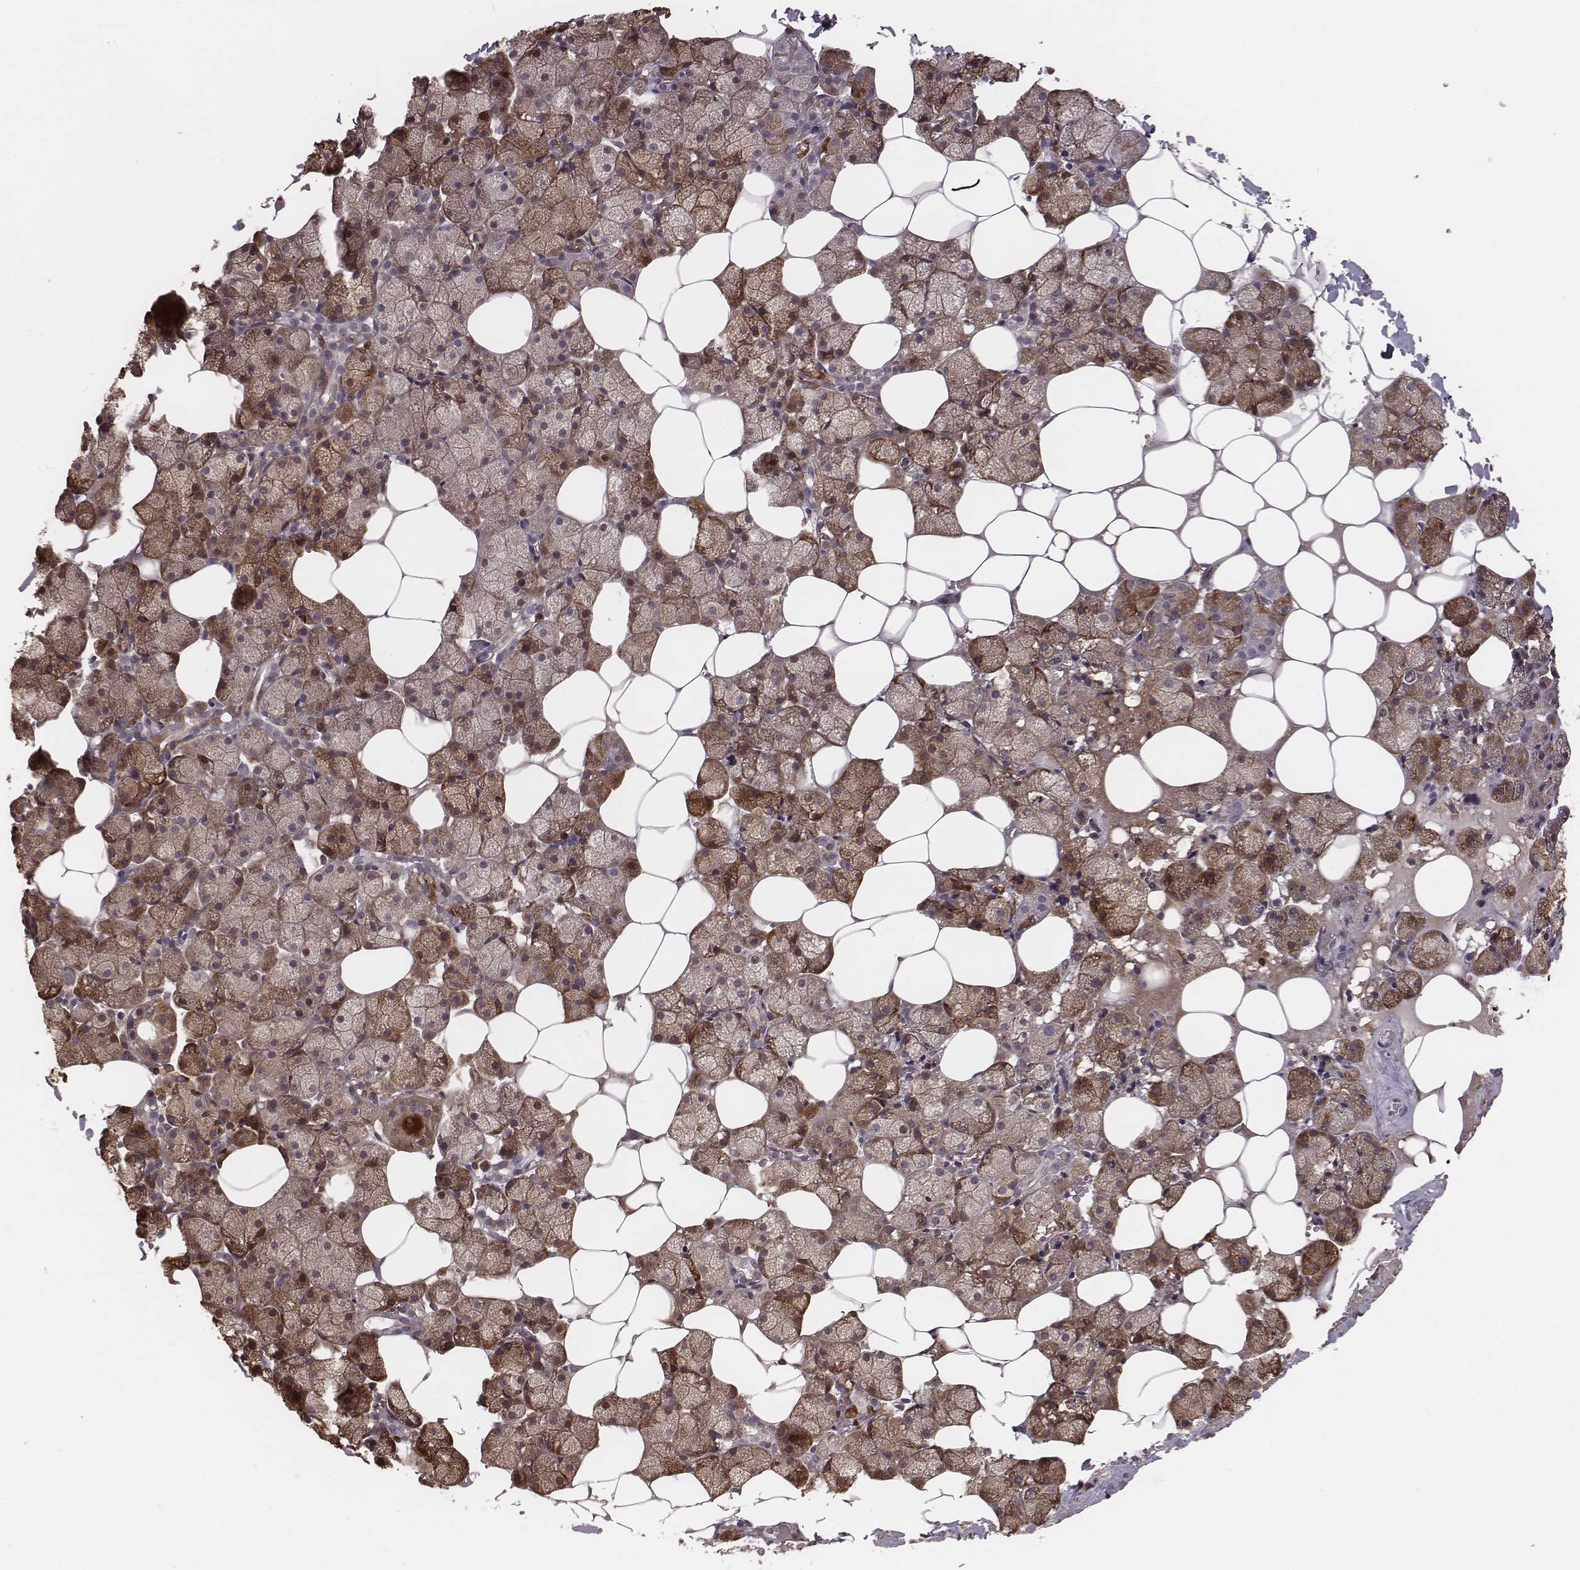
{"staining": {"intensity": "moderate", "quantity": "<25%", "location": "cytoplasmic/membranous"}, "tissue": "salivary gland", "cell_type": "Glandular cells", "image_type": "normal", "snomed": [{"axis": "morphology", "description": "Normal tissue, NOS"}, {"axis": "topography", "description": "Salivary gland"}], "caption": "A histopathology image of human salivary gland stained for a protein demonstrates moderate cytoplasmic/membranous brown staining in glandular cells. The protein is stained brown, and the nuclei are stained in blue (DAB (3,3'-diaminobenzidine) IHC with brightfield microscopy, high magnification).", "gene": "PILRA", "patient": {"sex": "male", "age": 38}}